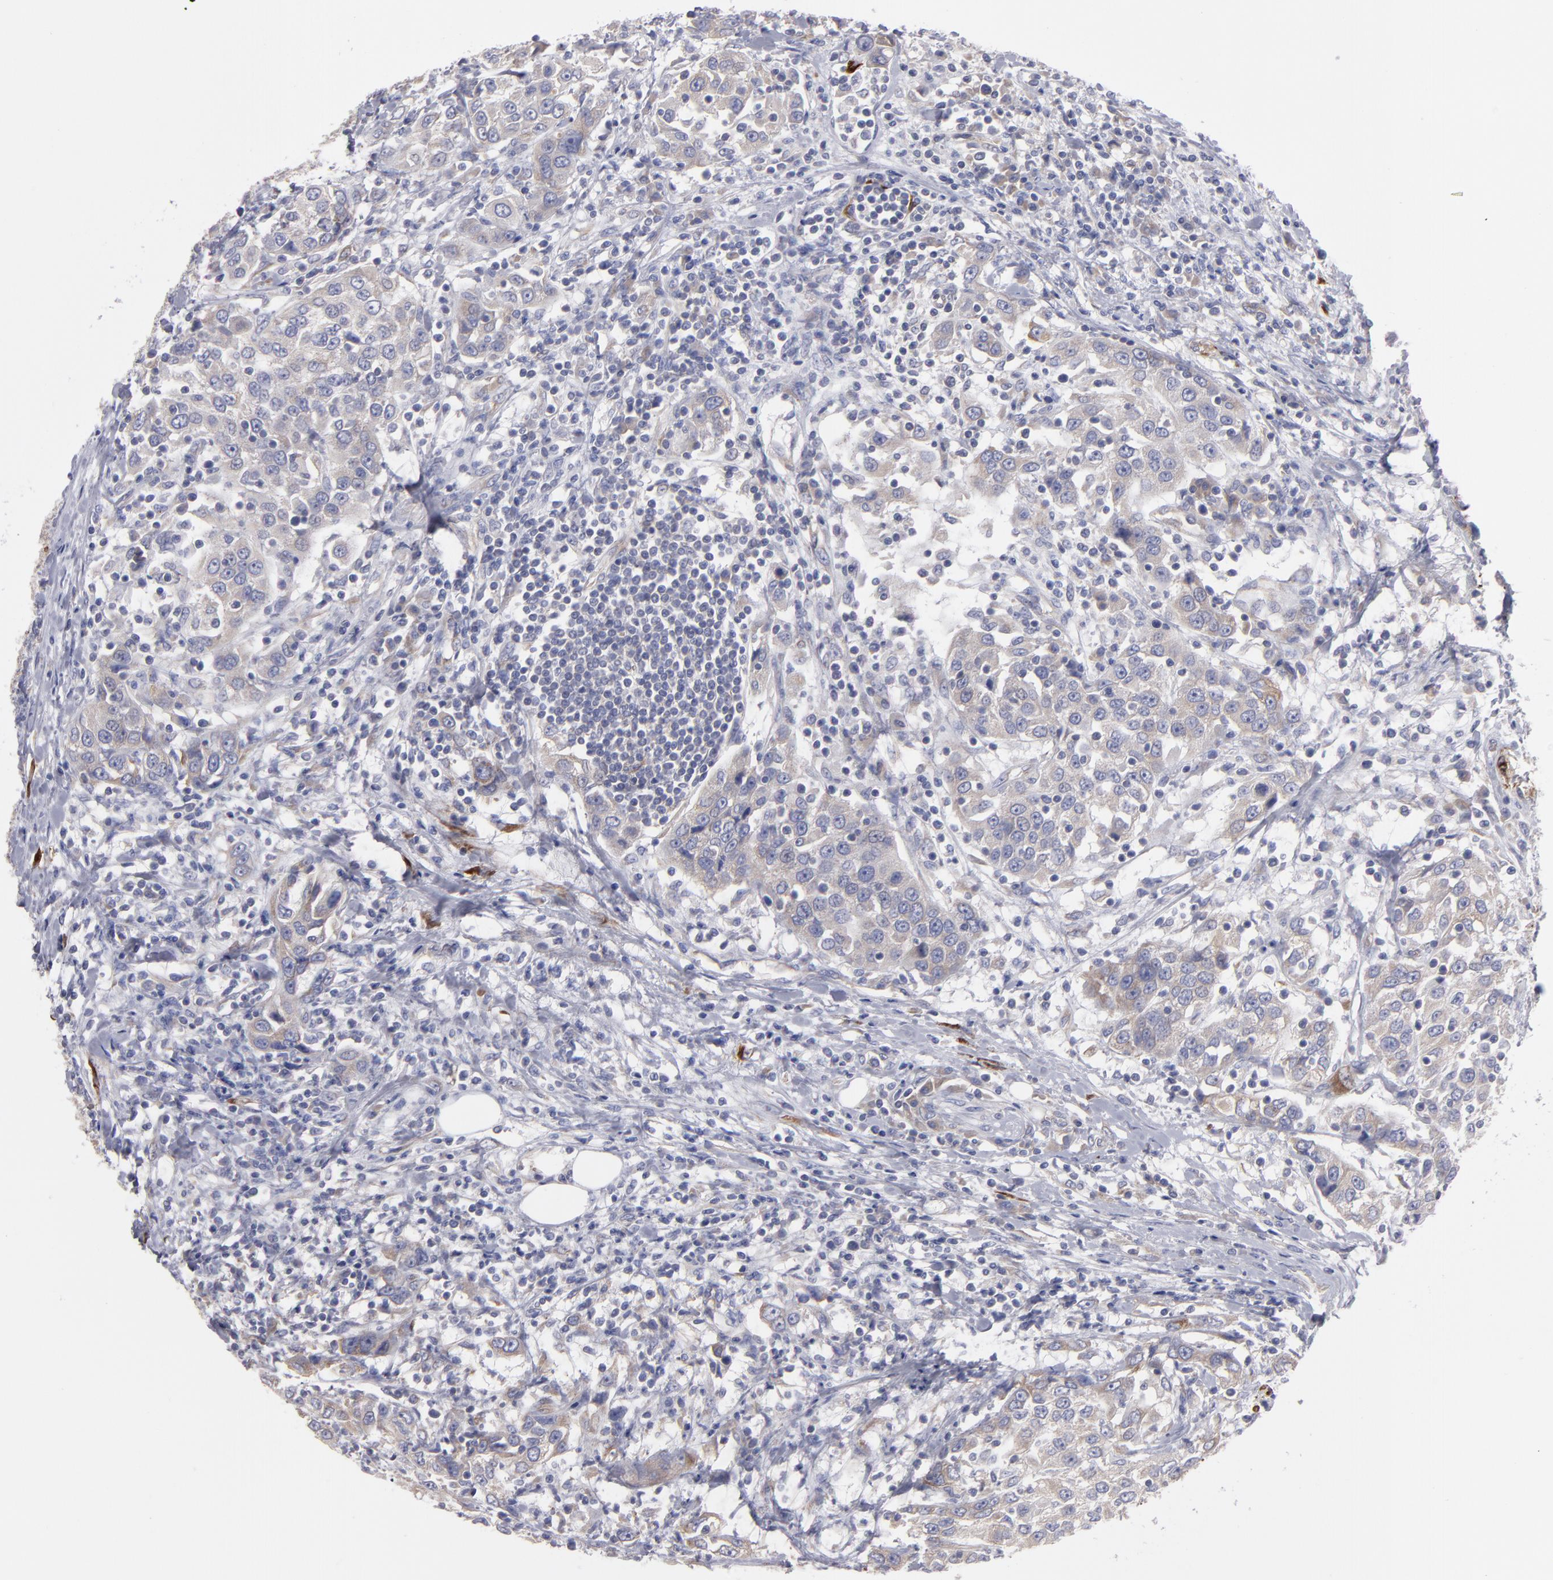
{"staining": {"intensity": "weak", "quantity": ">75%", "location": "cytoplasmic/membranous"}, "tissue": "urothelial cancer", "cell_type": "Tumor cells", "image_type": "cancer", "snomed": [{"axis": "morphology", "description": "Urothelial carcinoma, High grade"}, {"axis": "topography", "description": "Urinary bladder"}], "caption": "Brown immunohistochemical staining in human high-grade urothelial carcinoma reveals weak cytoplasmic/membranous staining in approximately >75% of tumor cells.", "gene": "SLMAP", "patient": {"sex": "female", "age": 80}}